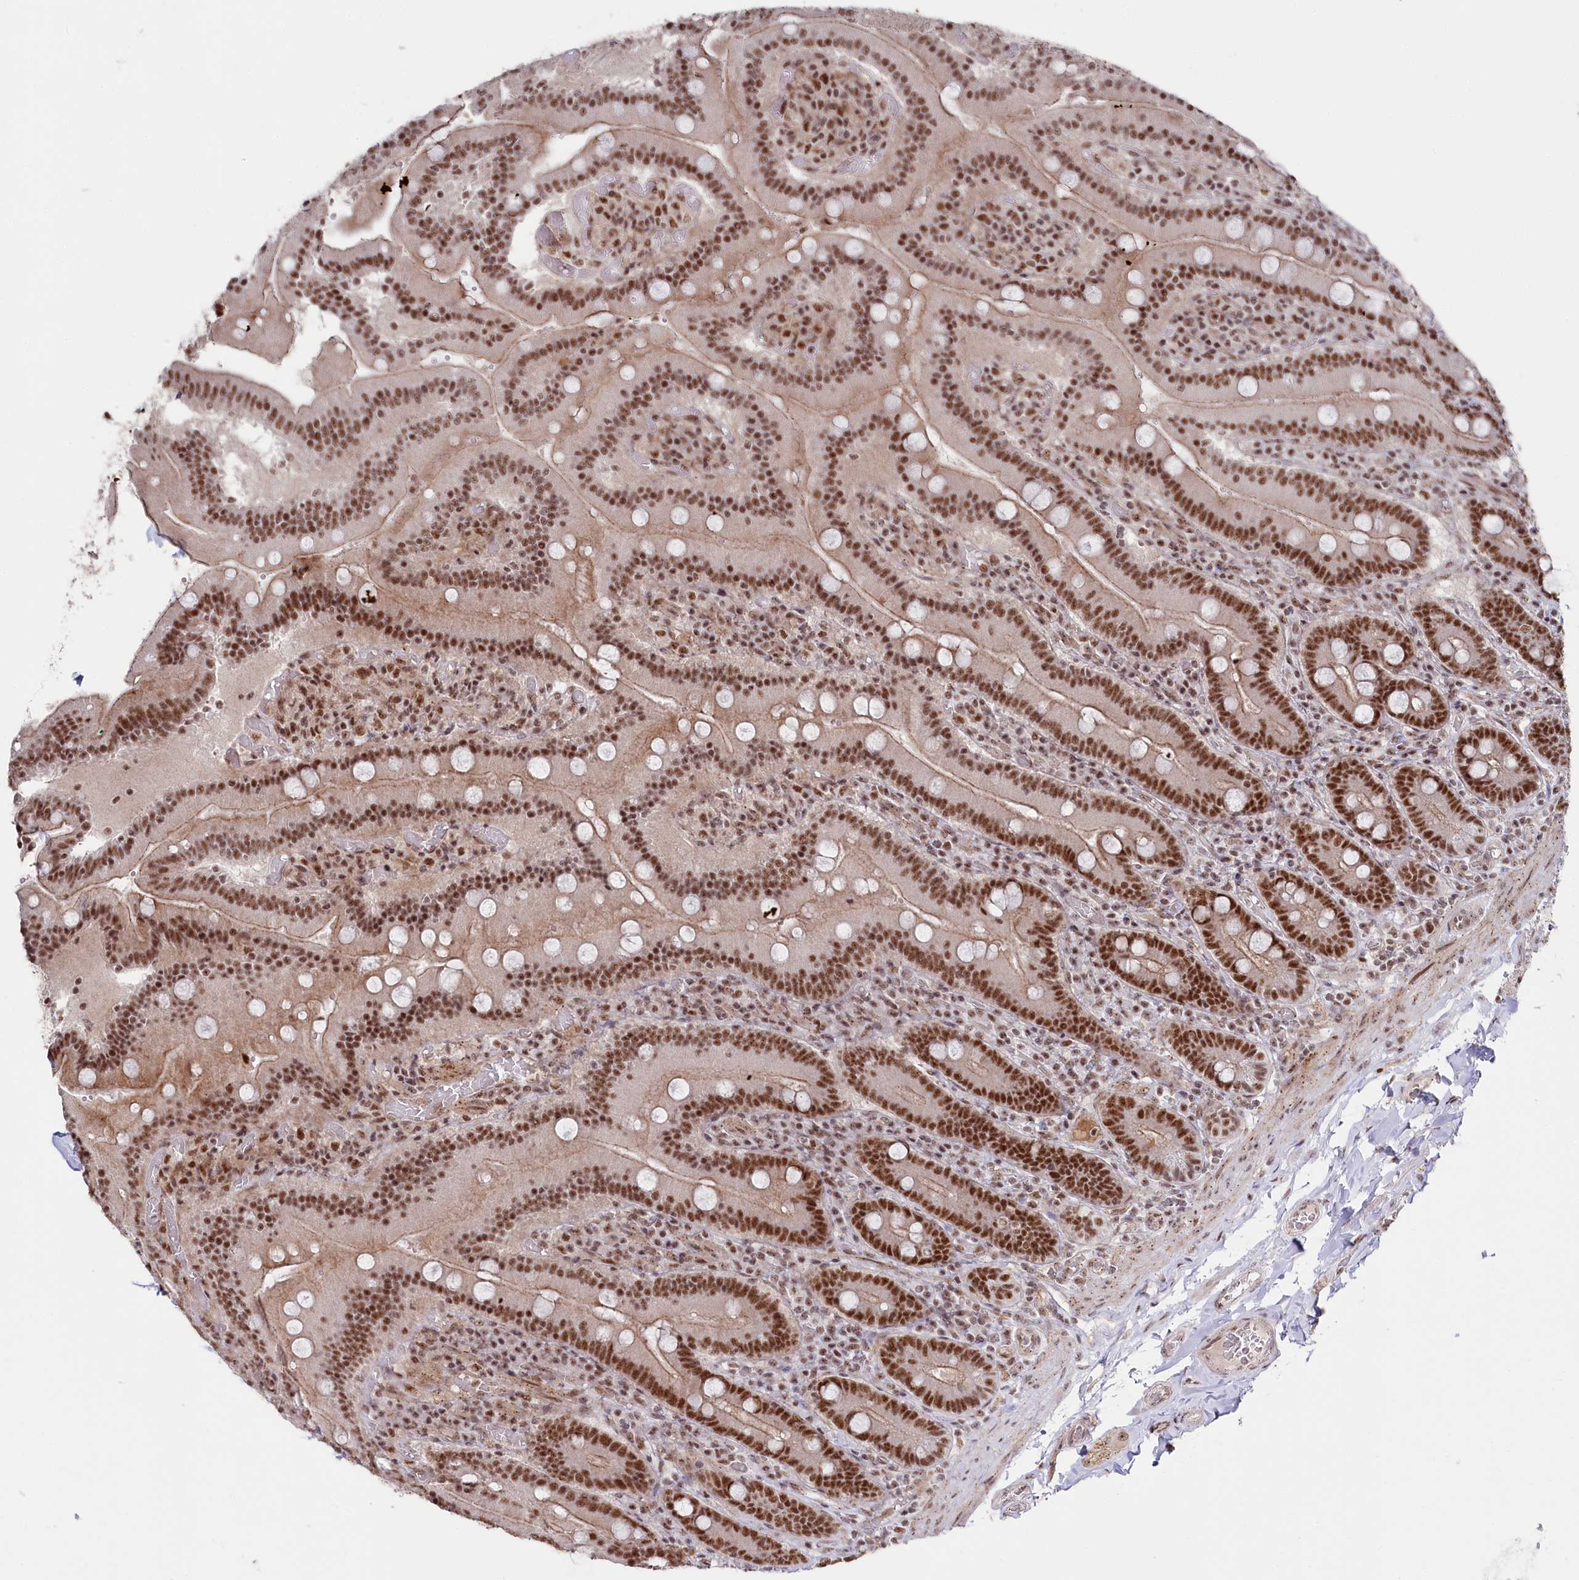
{"staining": {"intensity": "strong", "quantity": ">75%", "location": "nuclear"}, "tissue": "duodenum", "cell_type": "Glandular cells", "image_type": "normal", "snomed": [{"axis": "morphology", "description": "Normal tissue, NOS"}, {"axis": "topography", "description": "Duodenum"}], "caption": "A histopathology image of human duodenum stained for a protein exhibits strong nuclear brown staining in glandular cells.", "gene": "POLR2H", "patient": {"sex": "female", "age": 62}}